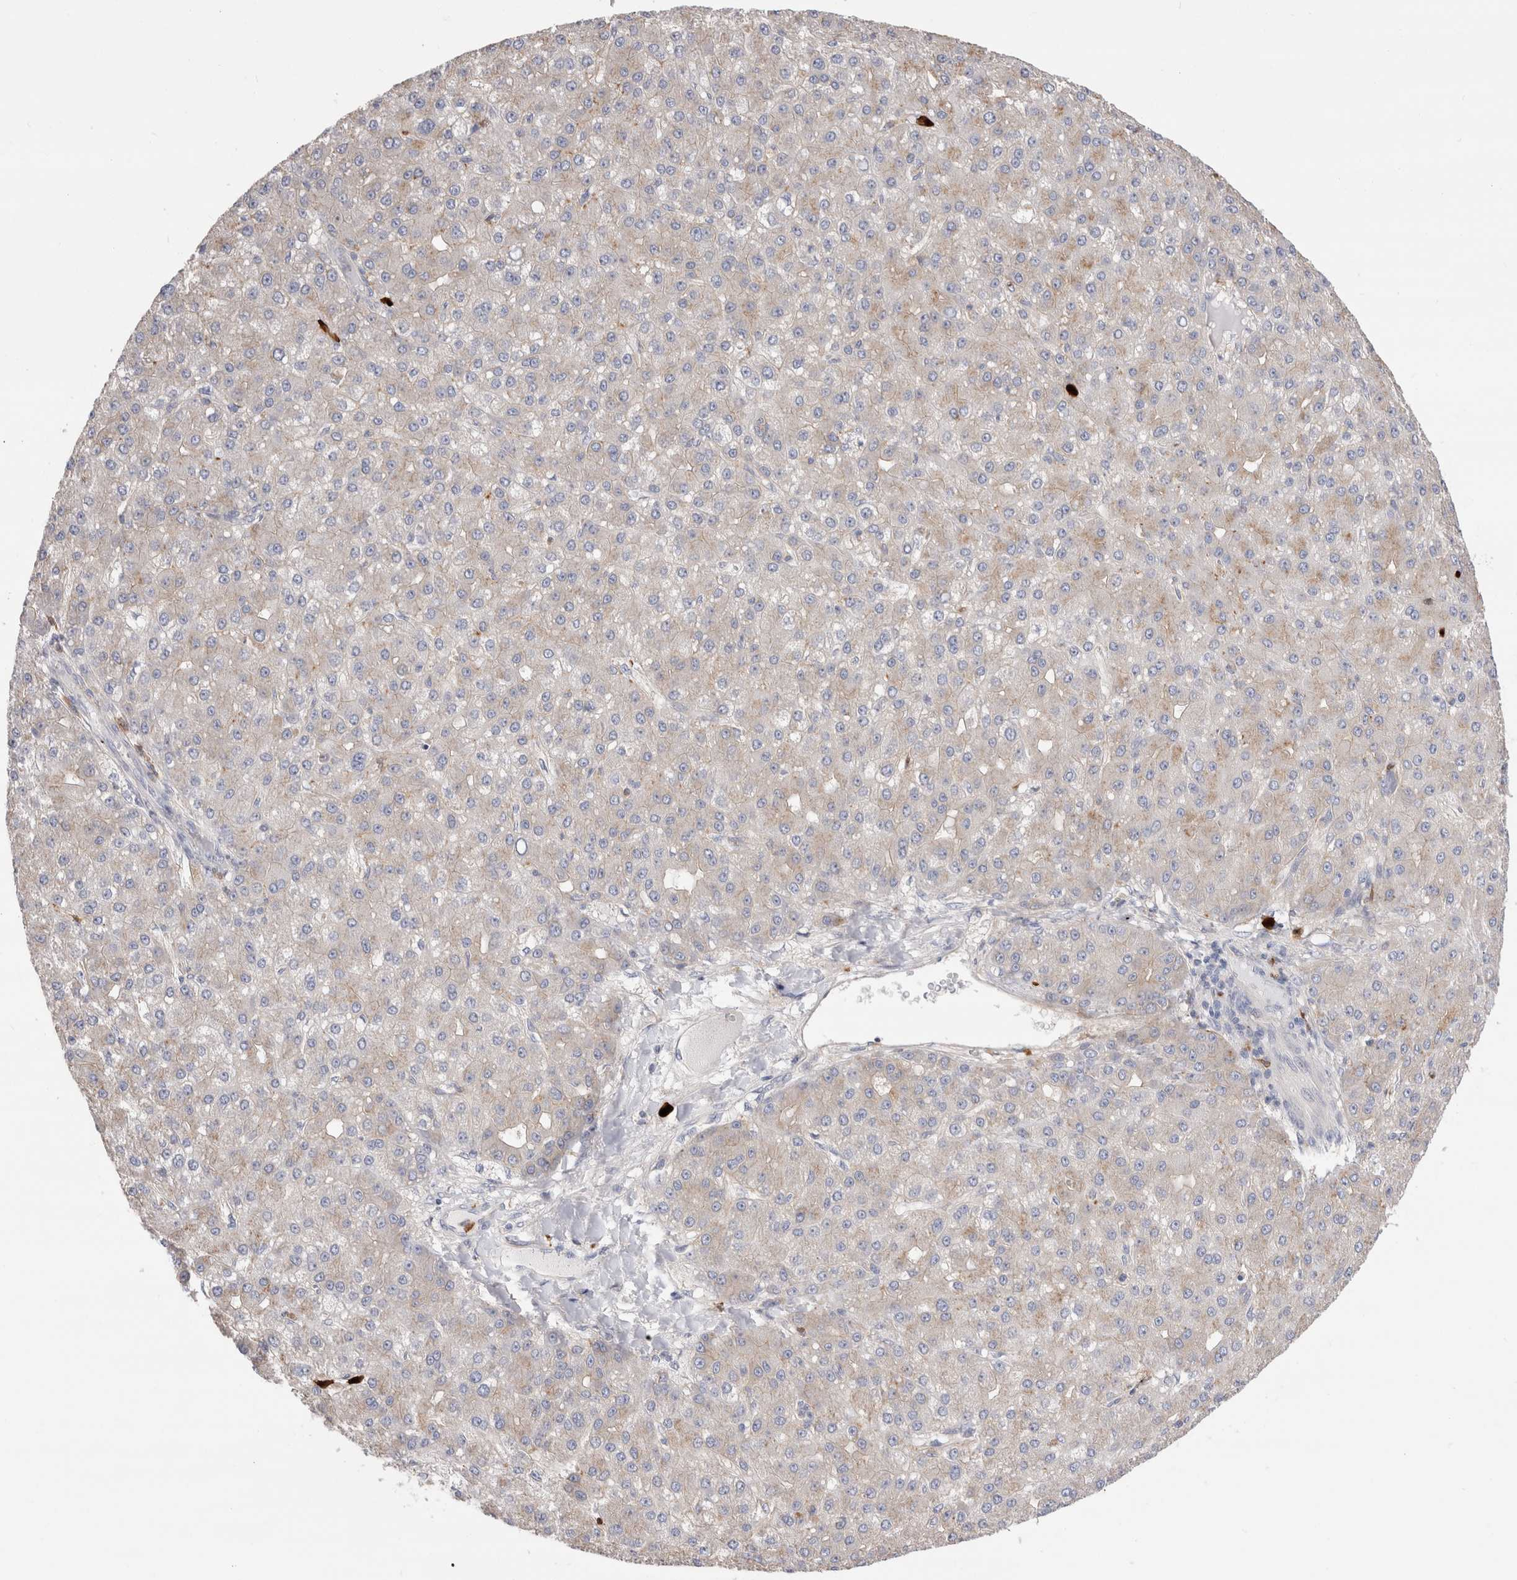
{"staining": {"intensity": "weak", "quantity": "<25%", "location": "cytoplasmic/membranous"}, "tissue": "liver cancer", "cell_type": "Tumor cells", "image_type": "cancer", "snomed": [{"axis": "morphology", "description": "Carcinoma, Hepatocellular, NOS"}, {"axis": "topography", "description": "Liver"}], "caption": "This is a micrograph of immunohistochemistry (IHC) staining of liver cancer (hepatocellular carcinoma), which shows no expression in tumor cells. The staining is performed using DAB brown chromogen with nuclei counter-stained in using hematoxylin.", "gene": "NXT2", "patient": {"sex": "male", "age": 67}}